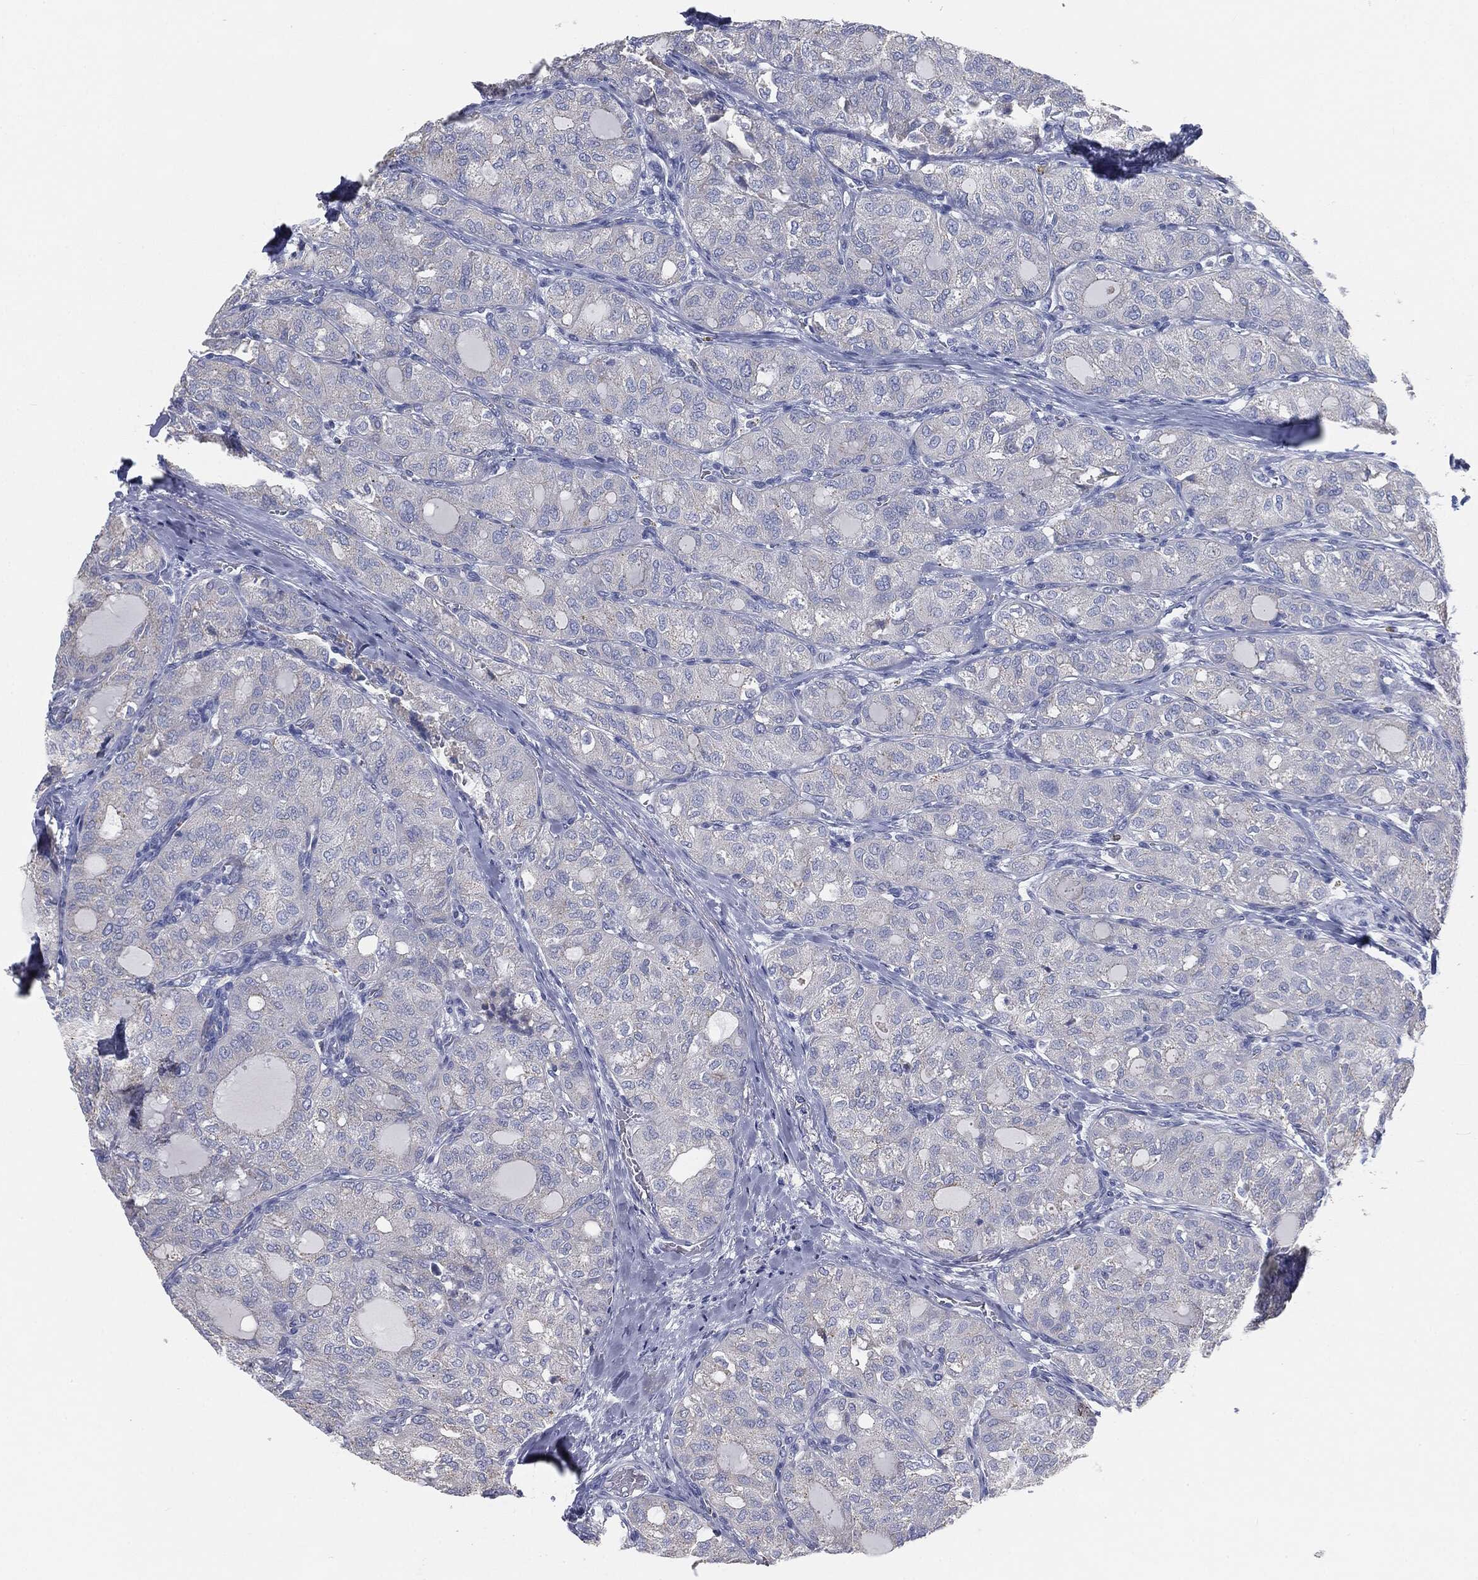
{"staining": {"intensity": "negative", "quantity": "none", "location": "none"}, "tissue": "thyroid cancer", "cell_type": "Tumor cells", "image_type": "cancer", "snomed": [{"axis": "morphology", "description": "Follicular adenoma carcinoma, NOS"}, {"axis": "topography", "description": "Thyroid gland"}], "caption": "The photomicrograph exhibits no significant positivity in tumor cells of follicular adenoma carcinoma (thyroid).", "gene": "CAV3", "patient": {"sex": "male", "age": 75}}